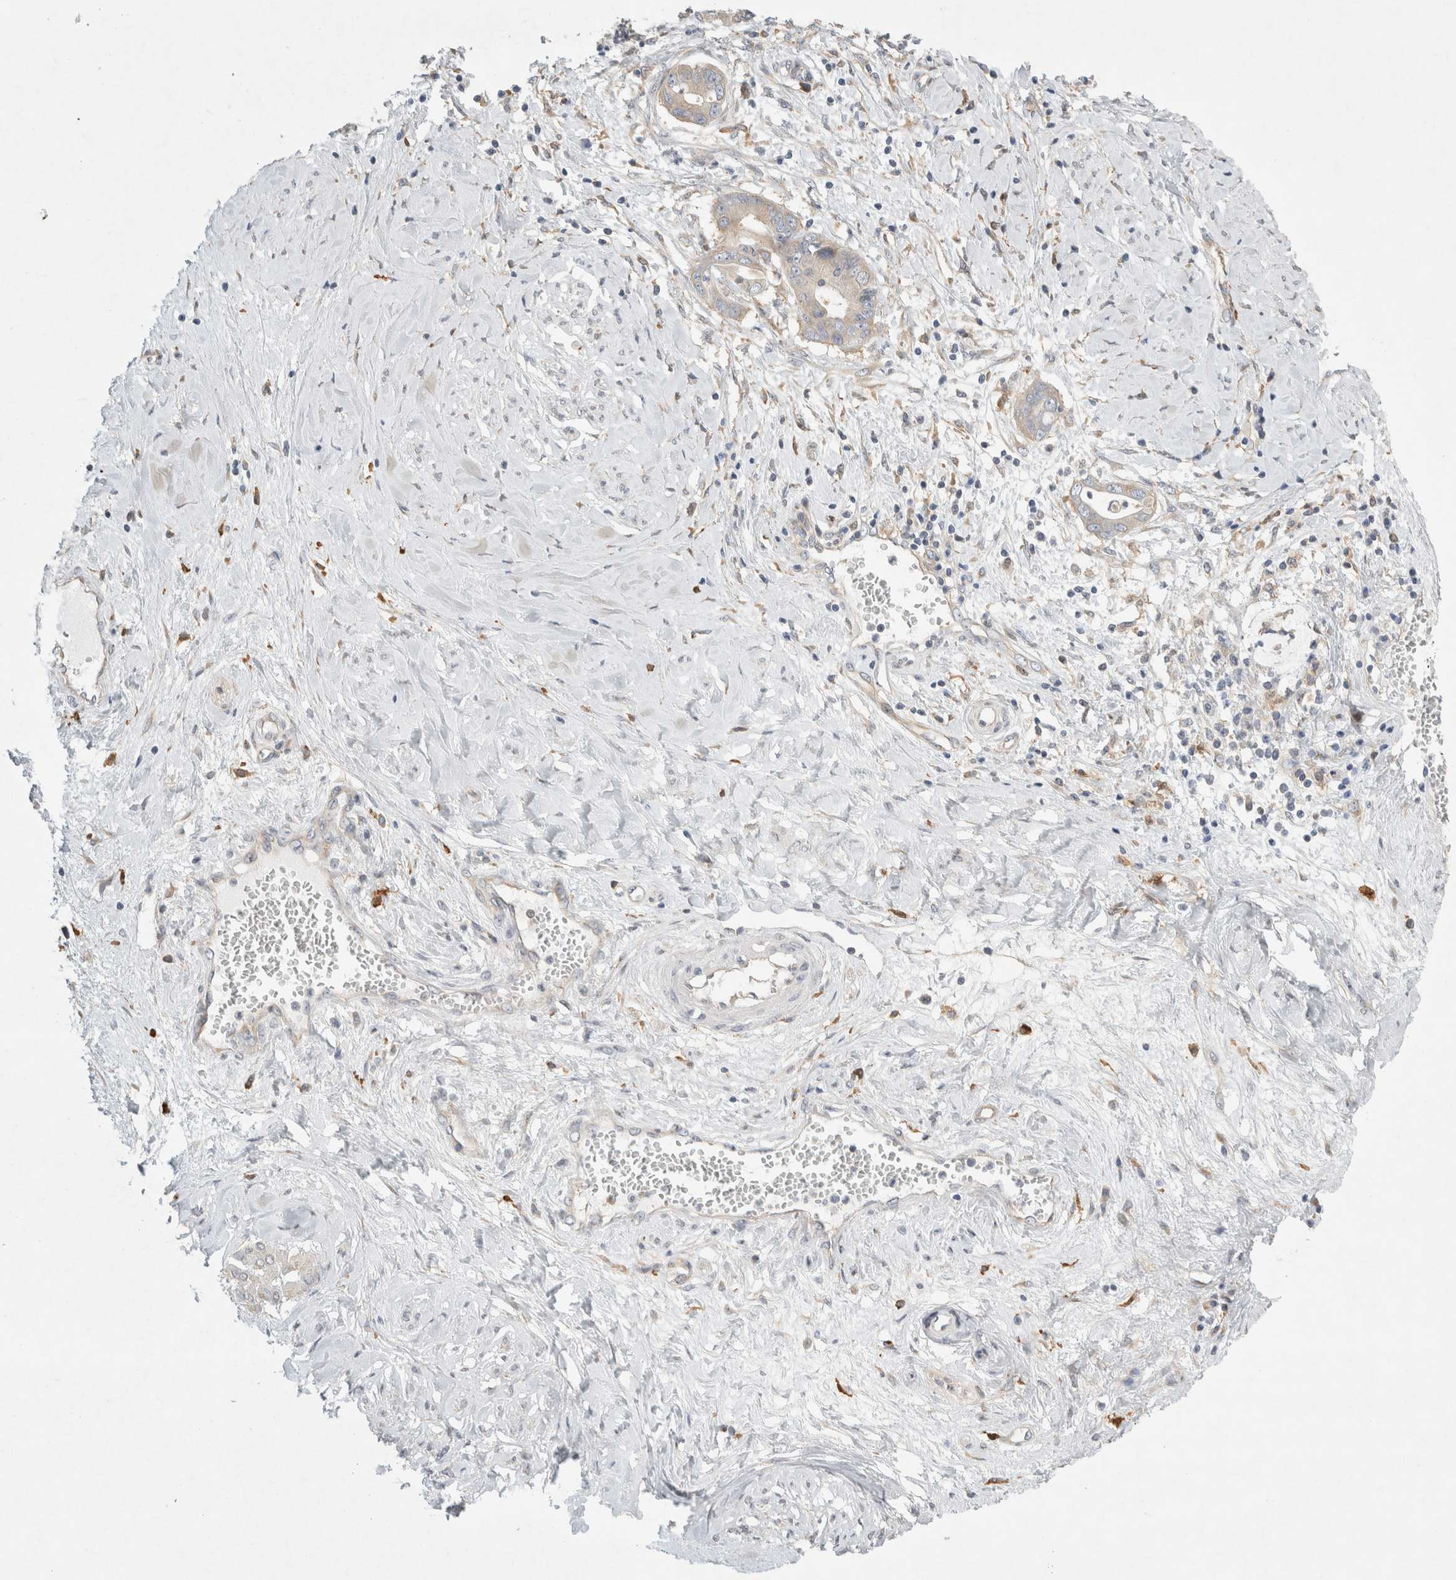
{"staining": {"intensity": "weak", "quantity": "<25%", "location": "cytoplasmic/membranous"}, "tissue": "cervical cancer", "cell_type": "Tumor cells", "image_type": "cancer", "snomed": [{"axis": "morphology", "description": "Adenocarcinoma, NOS"}, {"axis": "topography", "description": "Cervix"}], "caption": "This is an immunohistochemistry micrograph of cervical cancer (adenocarcinoma). There is no staining in tumor cells.", "gene": "CDCA7L", "patient": {"sex": "female", "age": 44}}